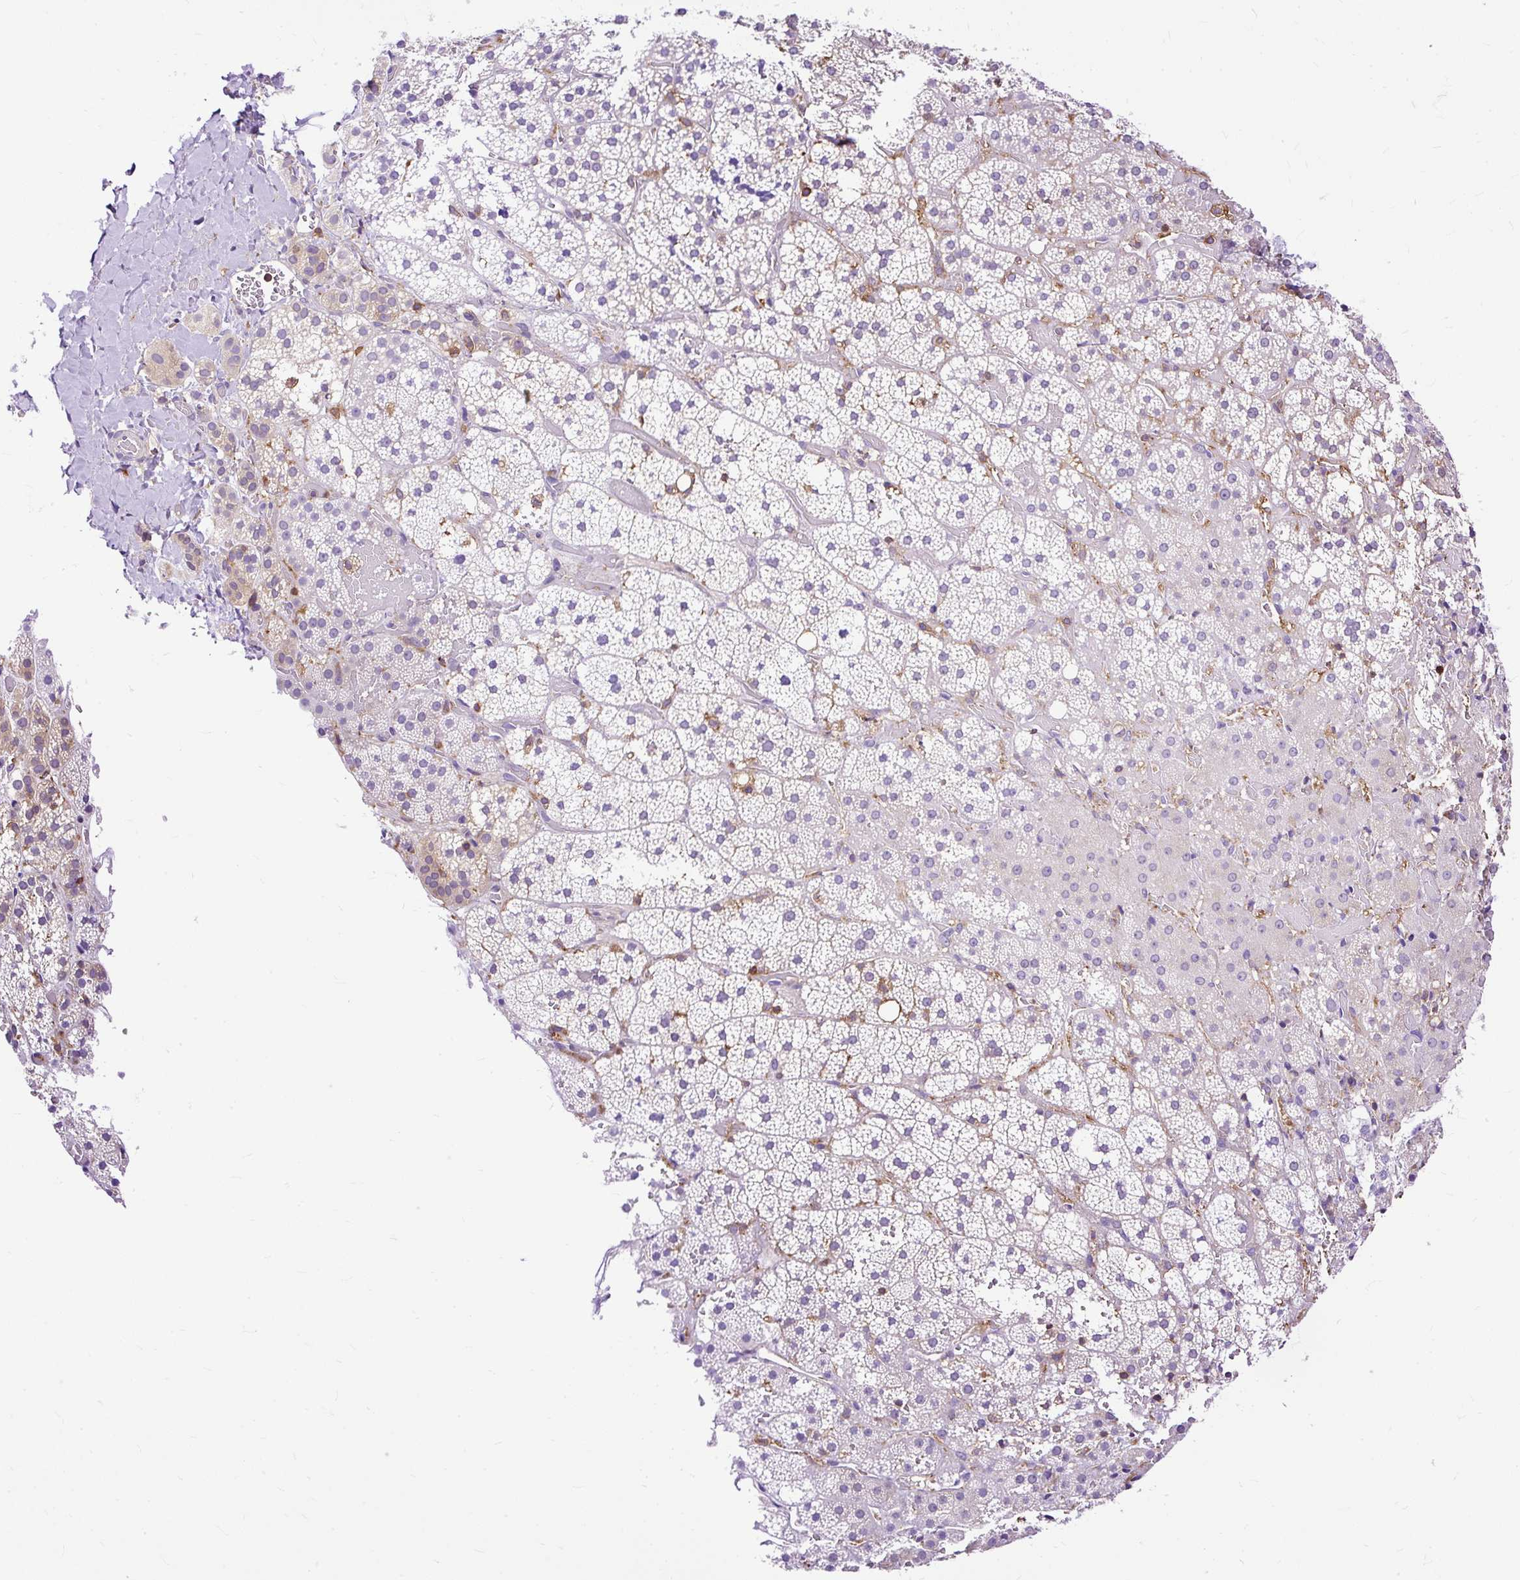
{"staining": {"intensity": "negative", "quantity": "none", "location": "none"}, "tissue": "adrenal gland", "cell_type": "Glandular cells", "image_type": "normal", "snomed": [{"axis": "morphology", "description": "Normal tissue, NOS"}, {"axis": "topography", "description": "Adrenal gland"}], "caption": "Histopathology image shows no protein positivity in glandular cells of unremarkable adrenal gland. (DAB (3,3'-diaminobenzidine) IHC visualized using brightfield microscopy, high magnification).", "gene": "TWF2", "patient": {"sex": "male", "age": 53}}